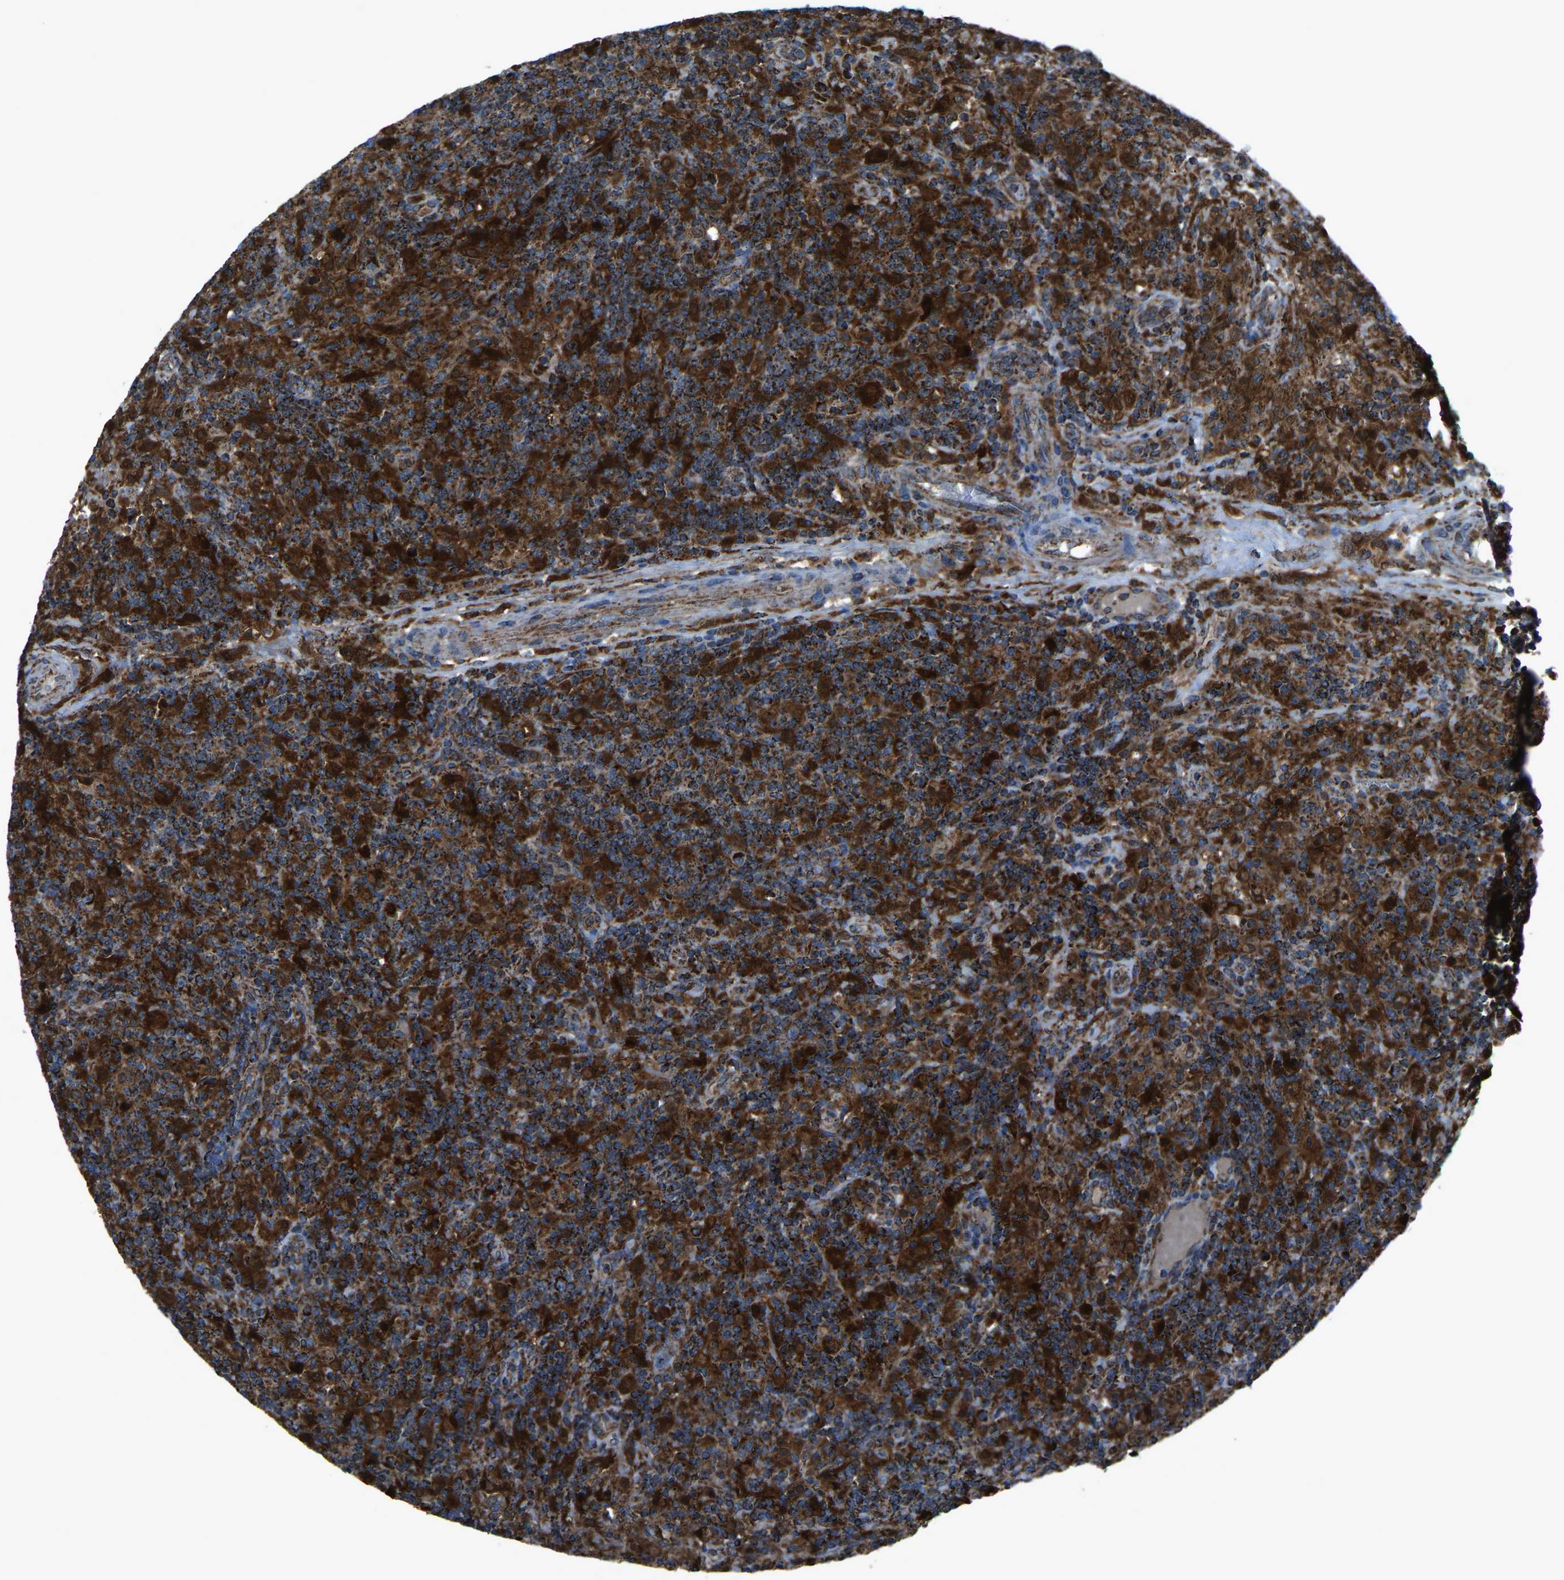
{"staining": {"intensity": "strong", "quantity": ">75%", "location": "cytoplasmic/membranous"}, "tissue": "lymphoma", "cell_type": "Tumor cells", "image_type": "cancer", "snomed": [{"axis": "morphology", "description": "Hodgkin's disease, NOS"}, {"axis": "topography", "description": "Lymph node"}], "caption": "A histopathology image of human Hodgkin's disease stained for a protein demonstrates strong cytoplasmic/membranous brown staining in tumor cells.", "gene": "AKR1A1", "patient": {"sex": "male", "age": 70}}